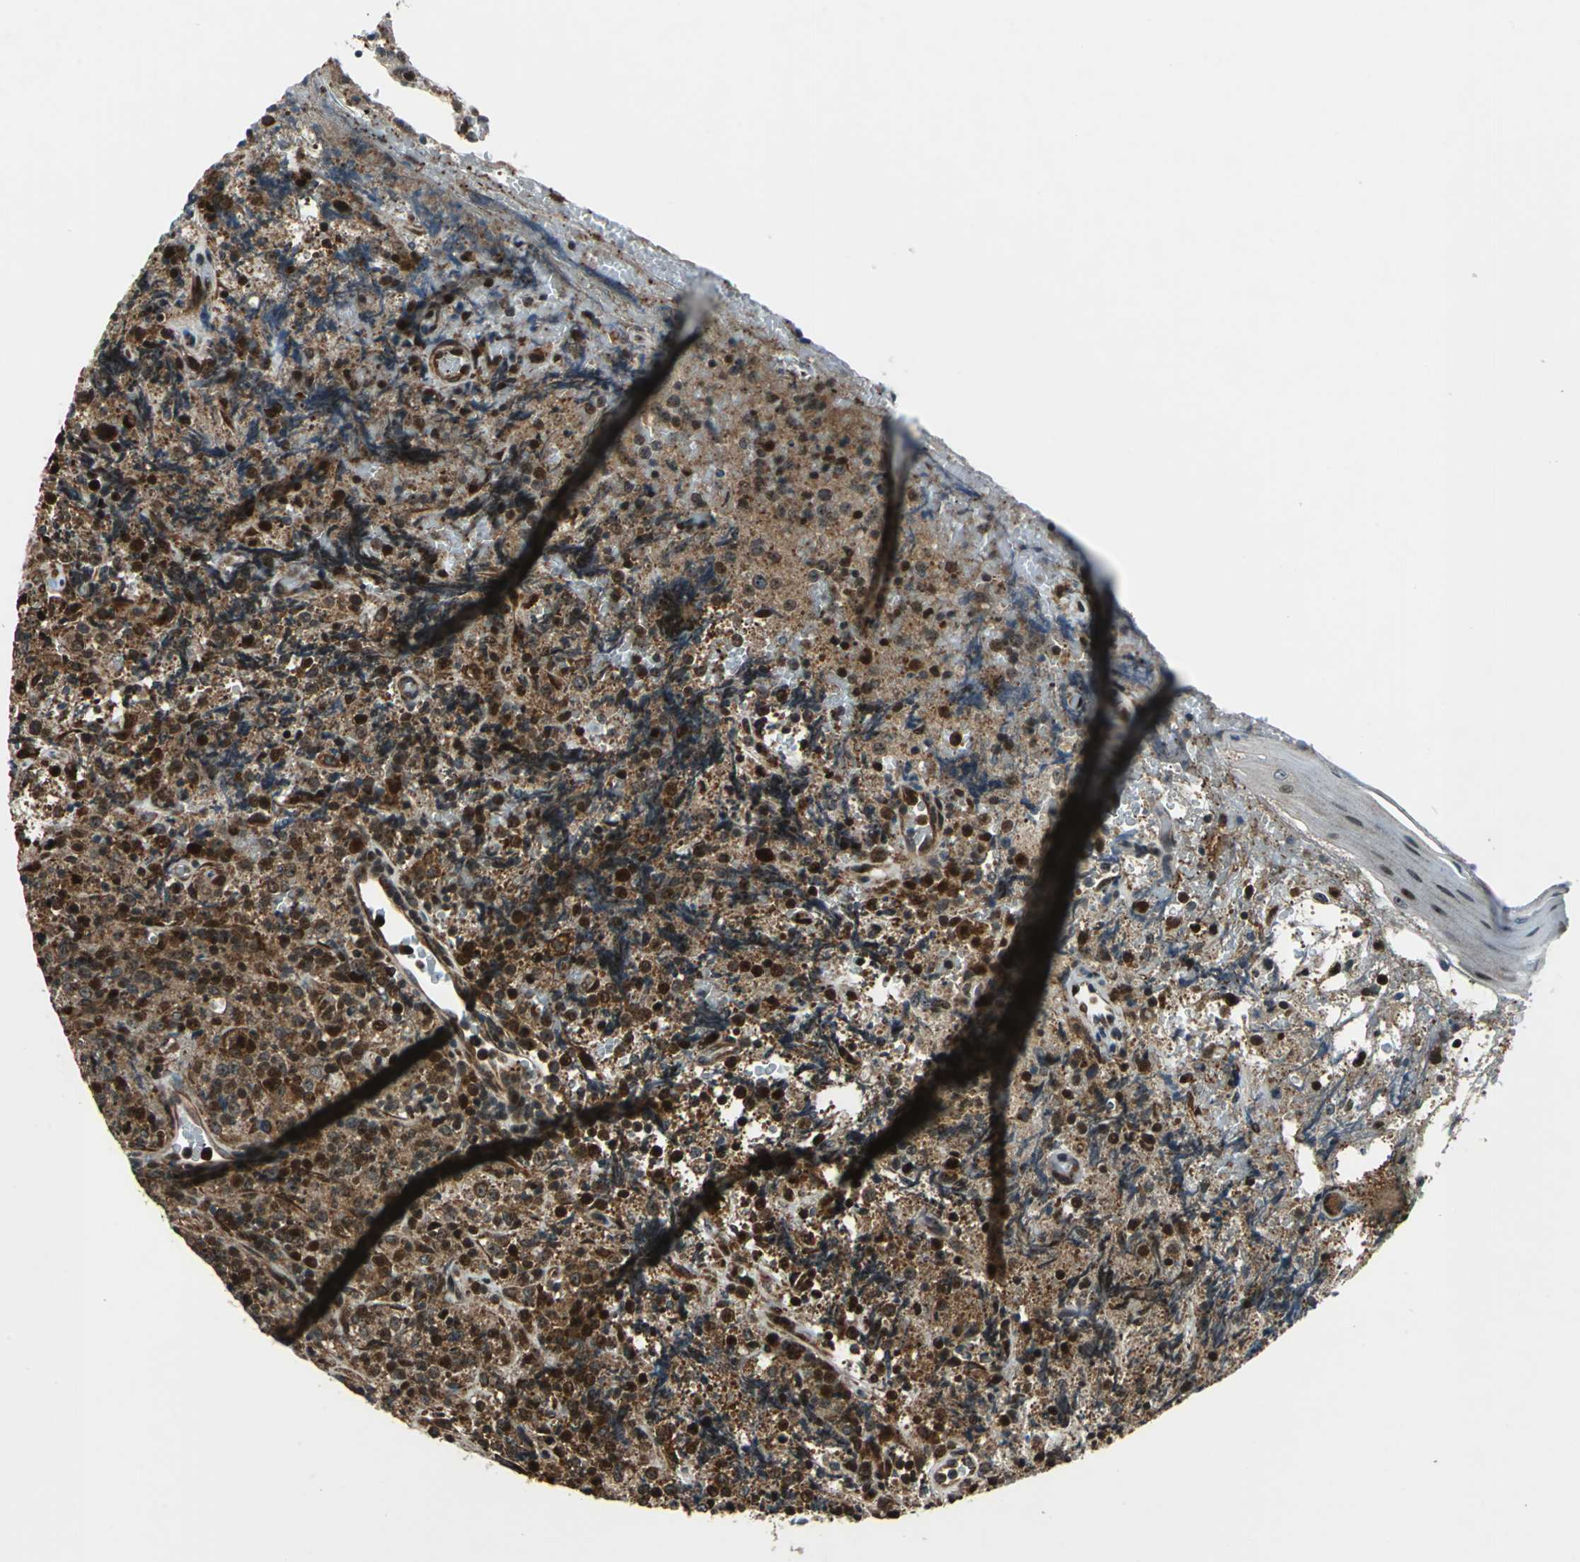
{"staining": {"intensity": "strong", "quantity": ">75%", "location": "cytoplasmic/membranous,nuclear"}, "tissue": "lymphoma", "cell_type": "Tumor cells", "image_type": "cancer", "snomed": [{"axis": "morphology", "description": "Malignant lymphoma, non-Hodgkin's type, High grade"}, {"axis": "topography", "description": "Tonsil"}], "caption": "The immunohistochemical stain labels strong cytoplasmic/membranous and nuclear expression in tumor cells of lymphoma tissue.", "gene": "AATF", "patient": {"sex": "female", "age": 36}}